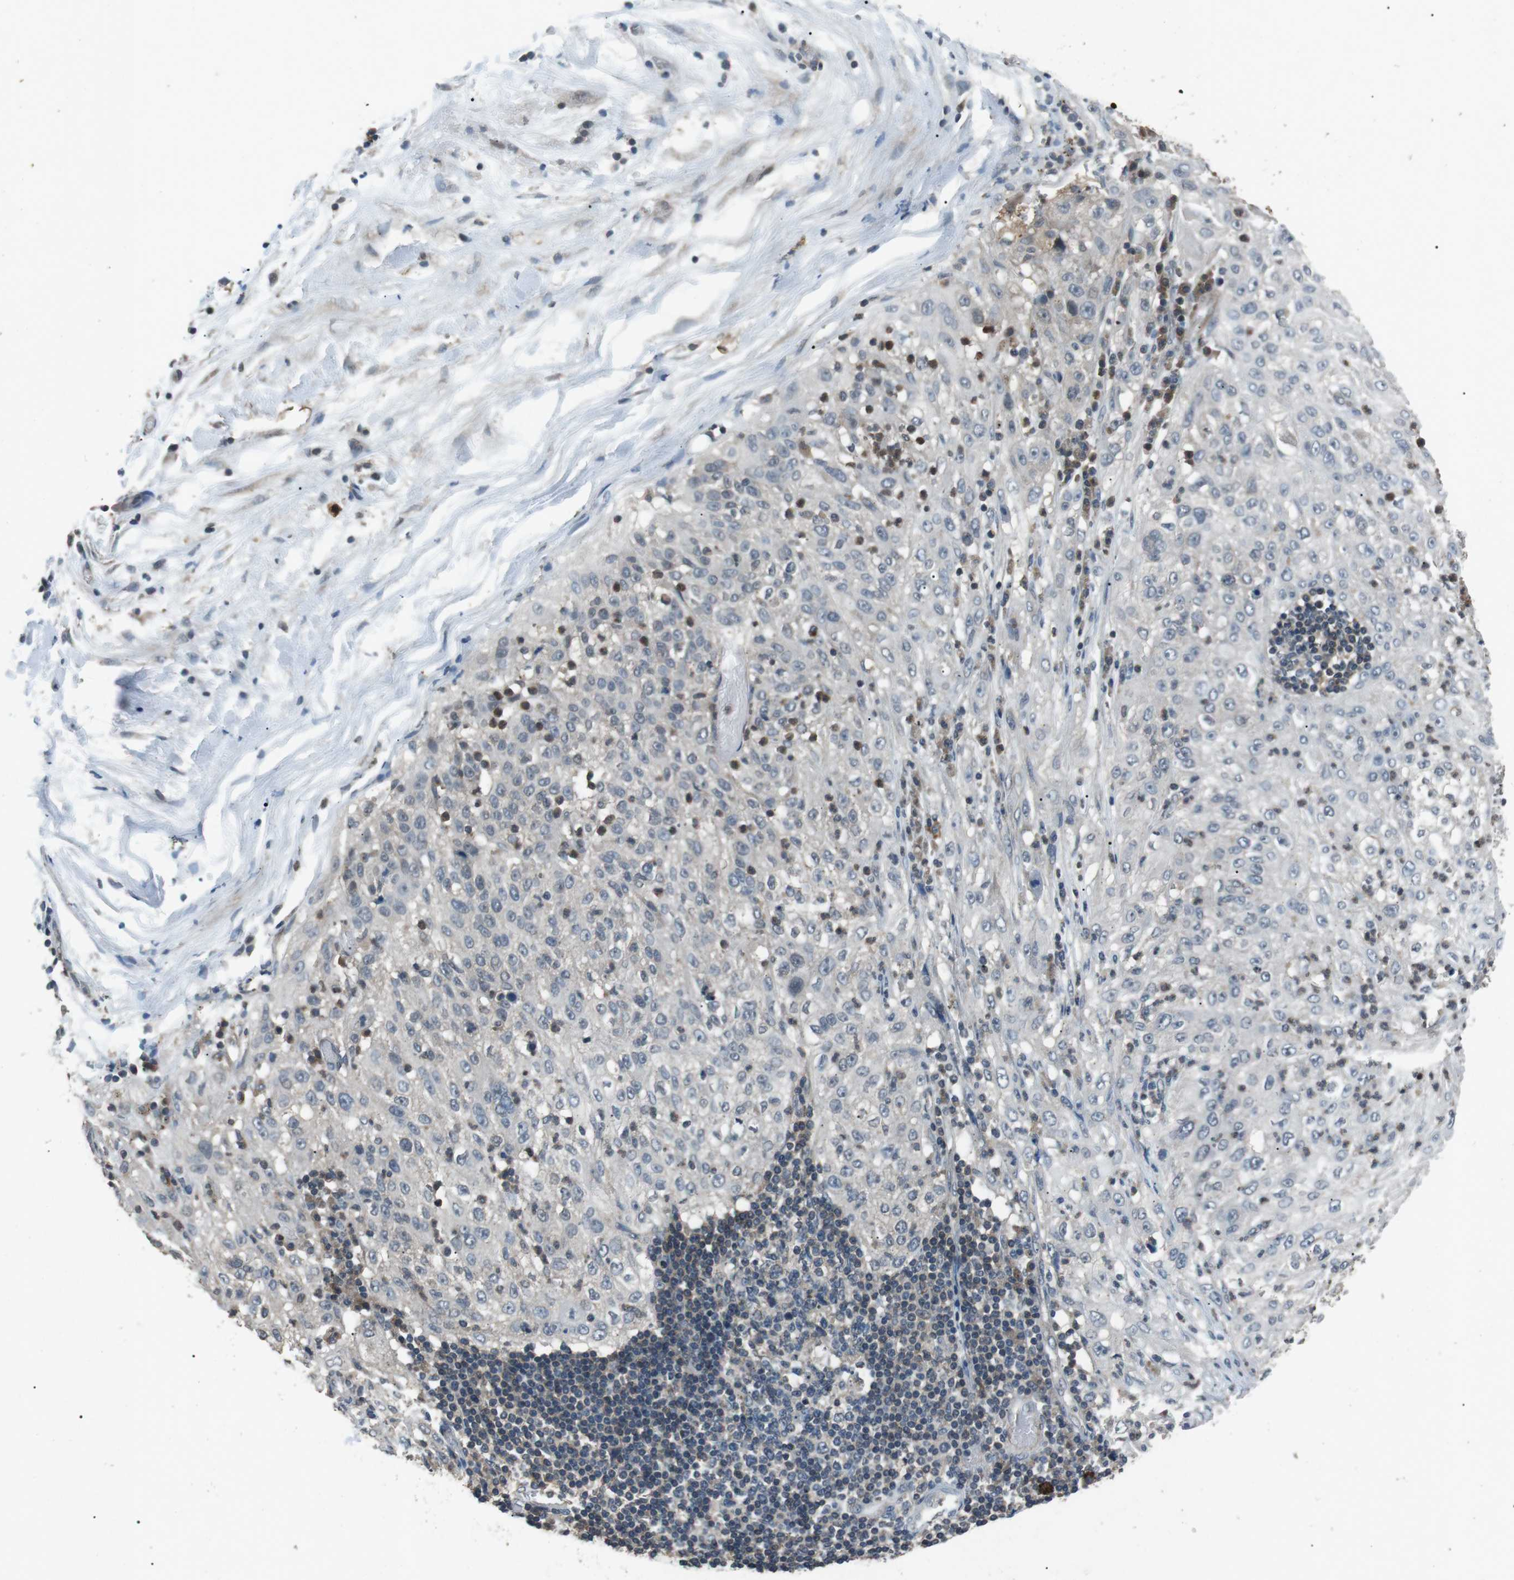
{"staining": {"intensity": "negative", "quantity": "none", "location": "none"}, "tissue": "lung cancer", "cell_type": "Tumor cells", "image_type": "cancer", "snomed": [{"axis": "morphology", "description": "Inflammation, NOS"}, {"axis": "morphology", "description": "Squamous cell carcinoma, NOS"}, {"axis": "topography", "description": "Lymph node"}, {"axis": "topography", "description": "Soft tissue"}, {"axis": "topography", "description": "Lung"}], "caption": "This is a histopathology image of immunohistochemistry (IHC) staining of squamous cell carcinoma (lung), which shows no expression in tumor cells.", "gene": "NEK7", "patient": {"sex": "male", "age": 66}}